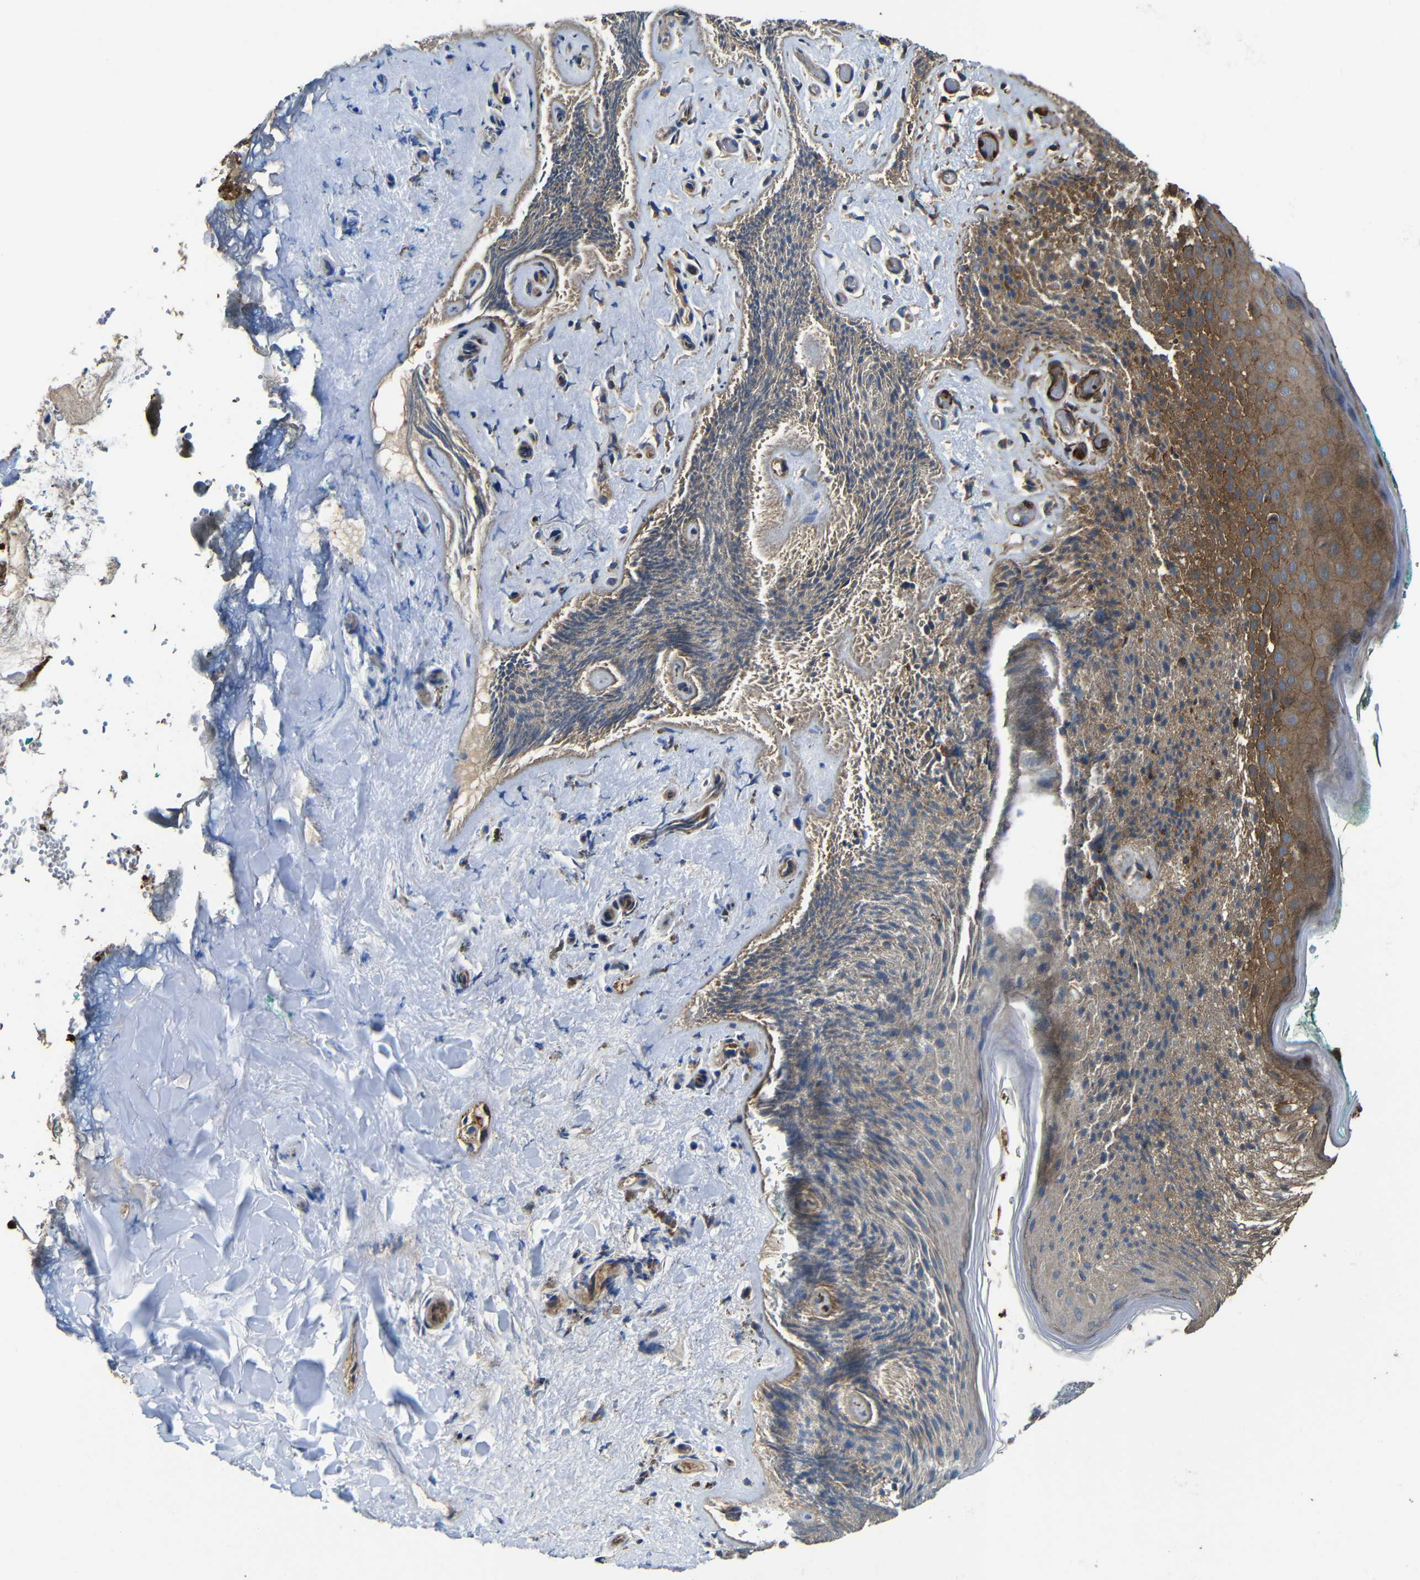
{"staining": {"intensity": "moderate", "quantity": "25%-75%", "location": "cytoplasmic/membranous"}, "tissue": "skin", "cell_type": "Epidermal cells", "image_type": "normal", "snomed": [{"axis": "morphology", "description": "Normal tissue, NOS"}, {"axis": "topography", "description": "Anal"}], "caption": "A histopathology image of human skin stained for a protein exhibits moderate cytoplasmic/membranous brown staining in epidermal cells.", "gene": "PTCH1", "patient": {"sex": "male", "age": 74}}